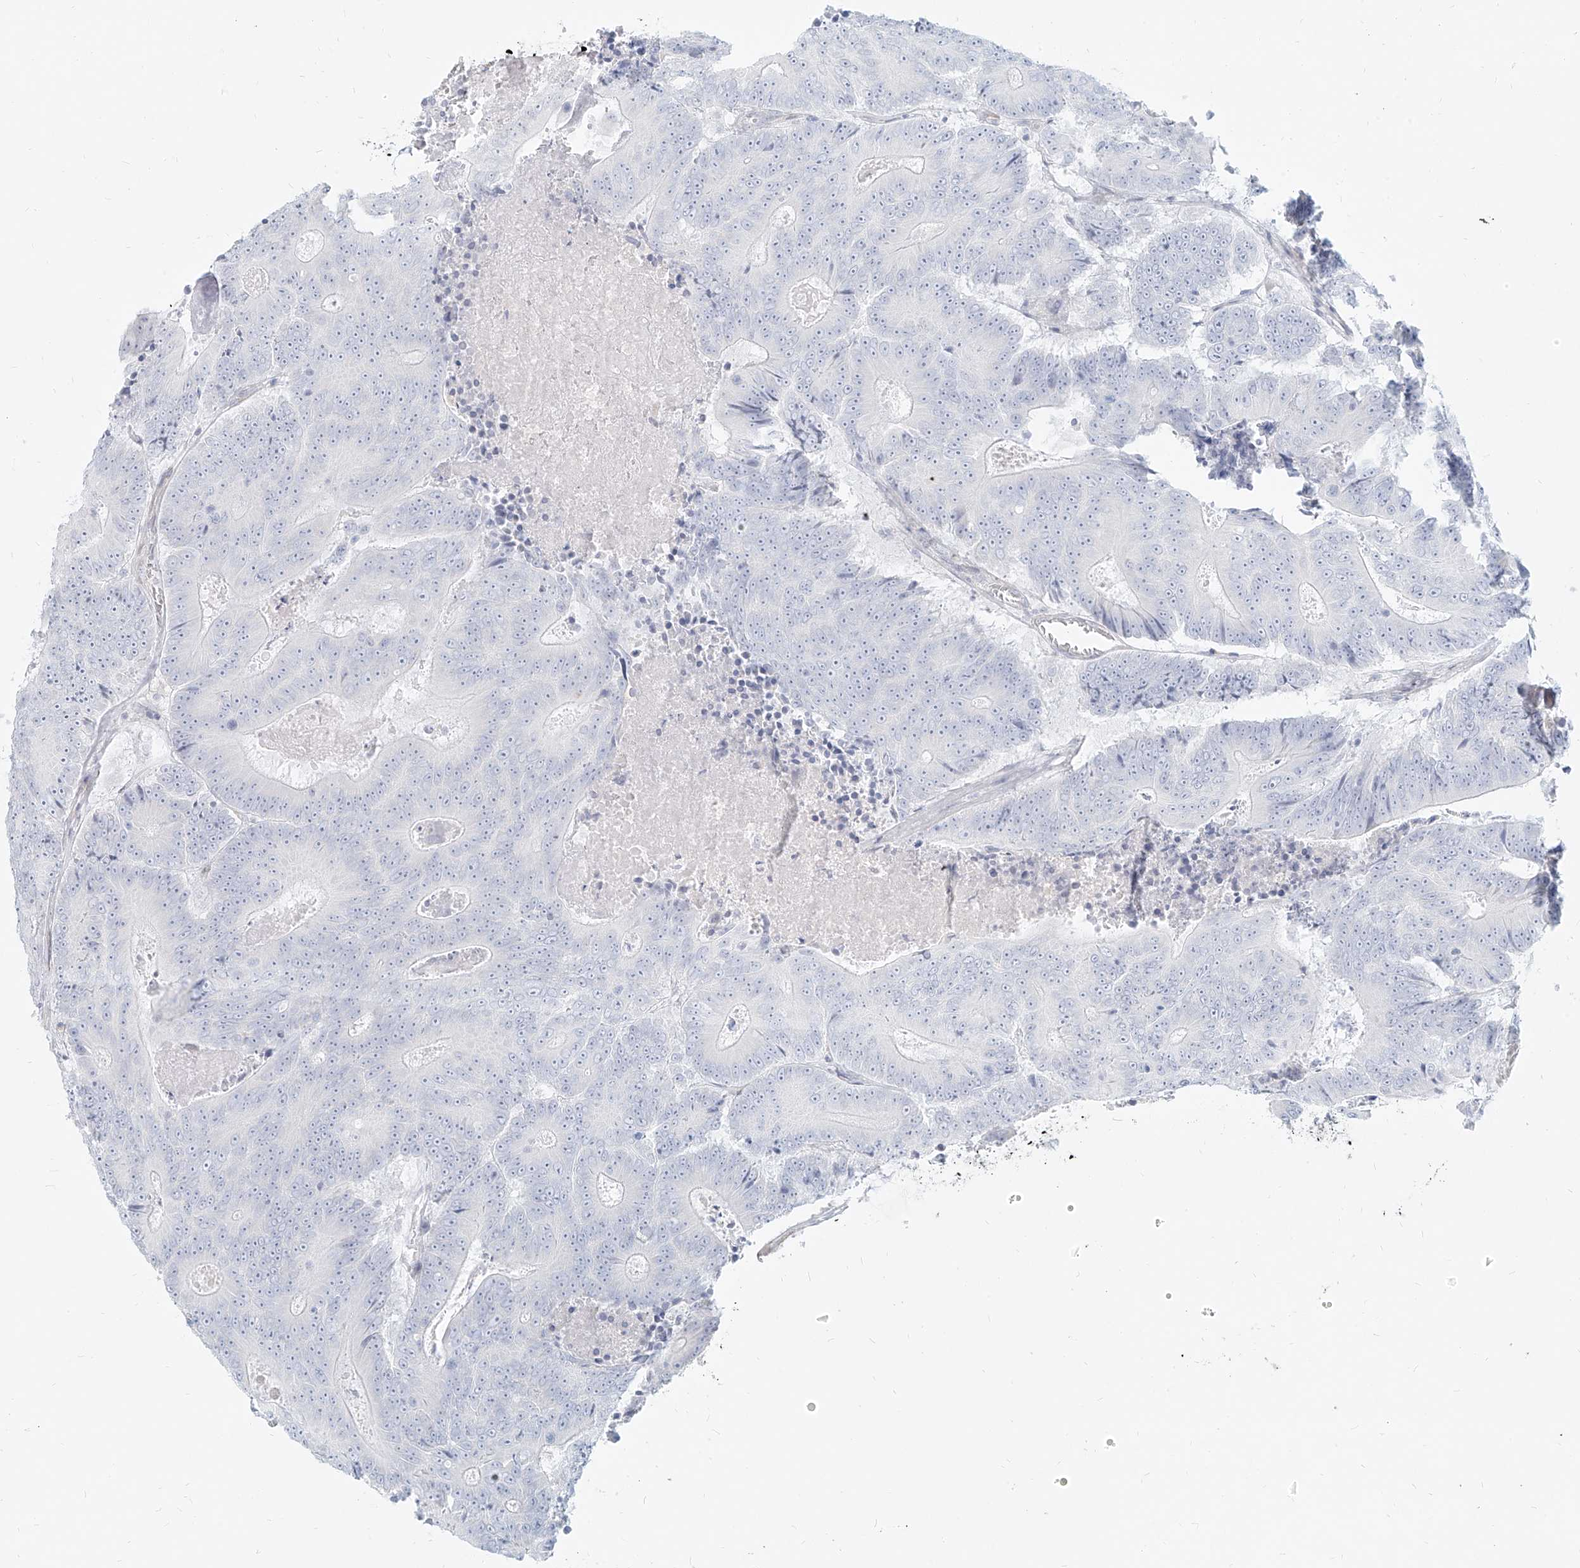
{"staining": {"intensity": "negative", "quantity": "none", "location": "none"}, "tissue": "colorectal cancer", "cell_type": "Tumor cells", "image_type": "cancer", "snomed": [{"axis": "morphology", "description": "Adenocarcinoma, NOS"}, {"axis": "topography", "description": "Colon"}], "caption": "DAB immunohistochemical staining of adenocarcinoma (colorectal) demonstrates no significant expression in tumor cells.", "gene": "ITPKB", "patient": {"sex": "male", "age": 83}}